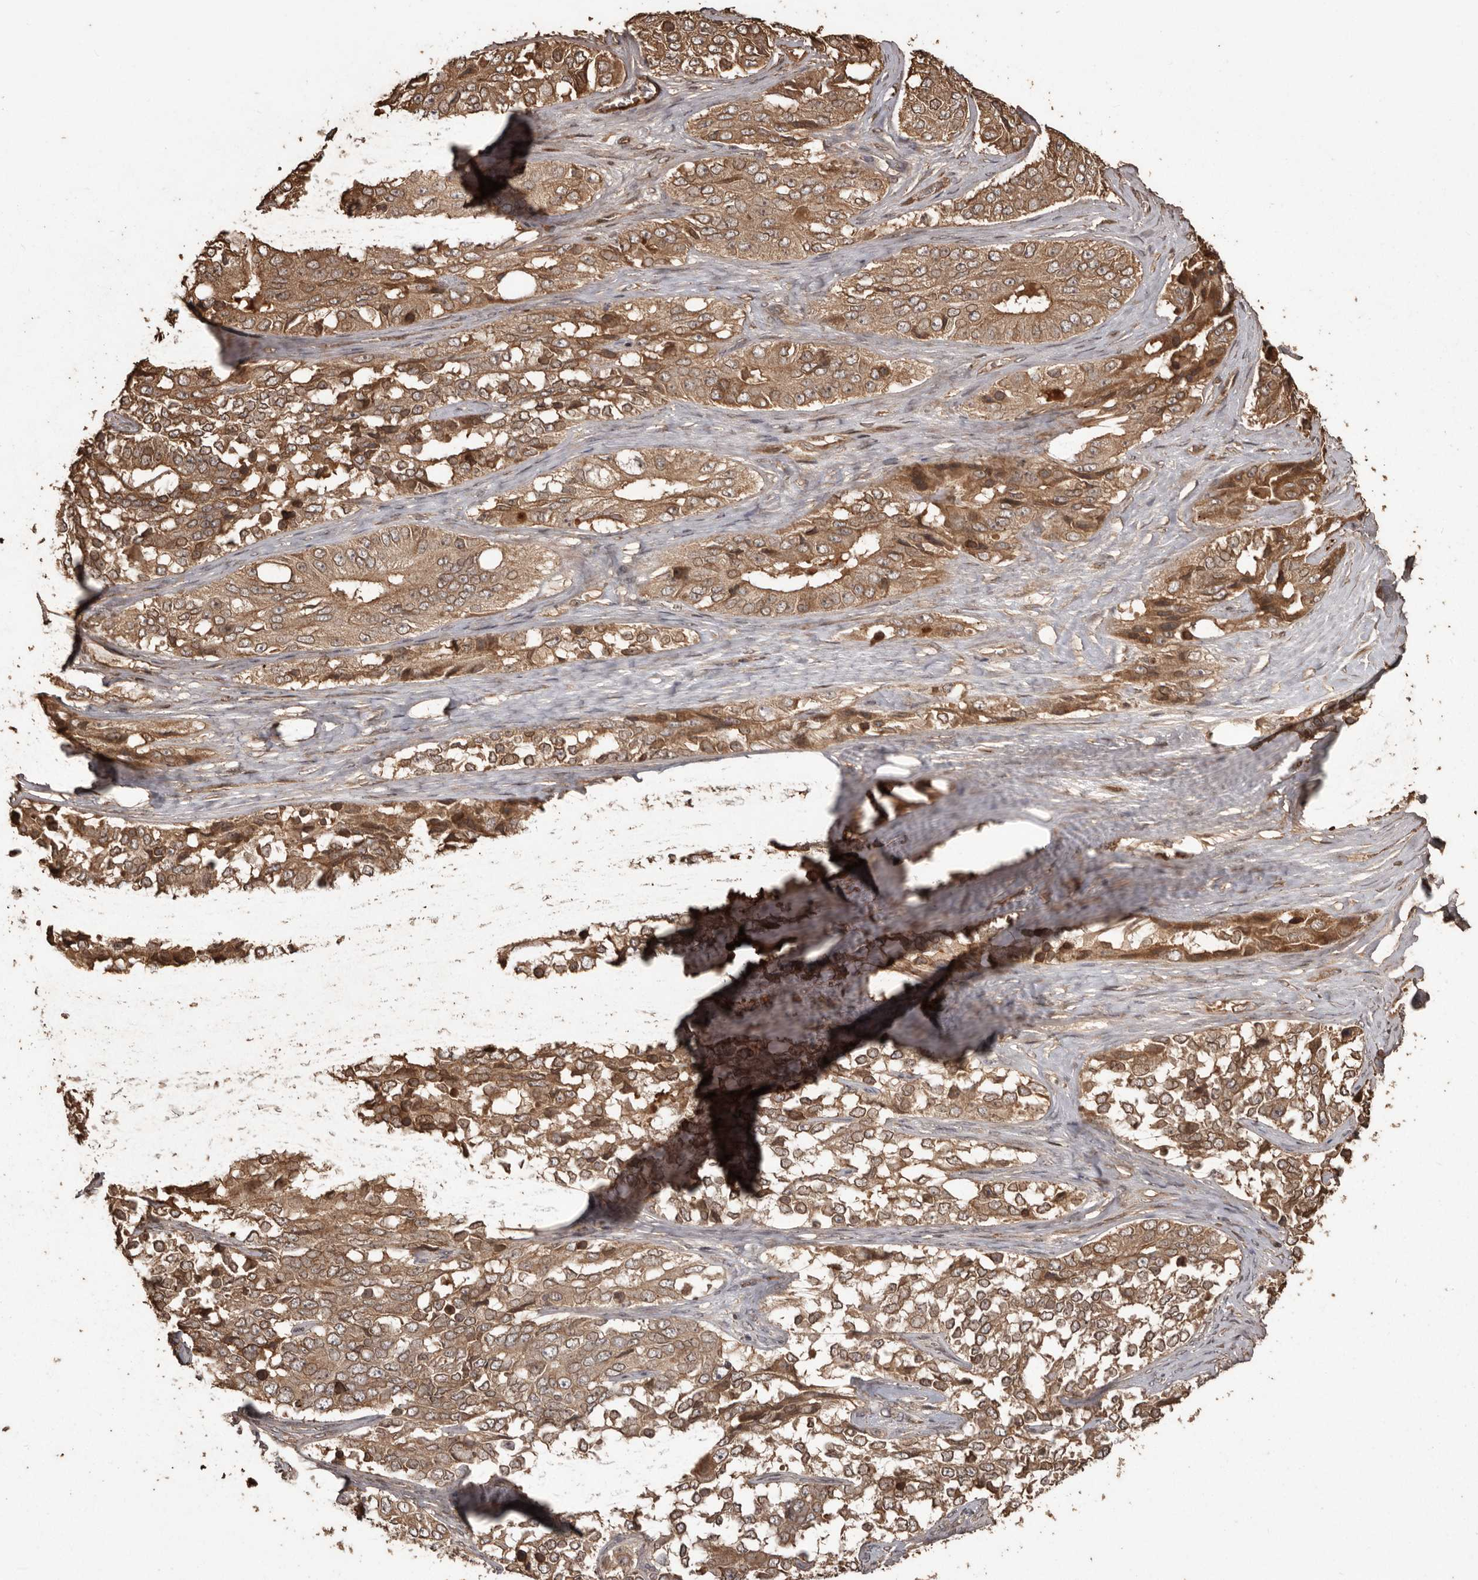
{"staining": {"intensity": "moderate", "quantity": ">75%", "location": "cytoplasmic/membranous"}, "tissue": "ovarian cancer", "cell_type": "Tumor cells", "image_type": "cancer", "snomed": [{"axis": "morphology", "description": "Carcinoma, endometroid"}, {"axis": "topography", "description": "Ovary"}], "caption": "Tumor cells reveal moderate cytoplasmic/membranous positivity in approximately >75% of cells in ovarian cancer (endometroid carcinoma). (DAB IHC, brown staining for protein, blue staining for nuclei).", "gene": "NUP43", "patient": {"sex": "female", "age": 51}}